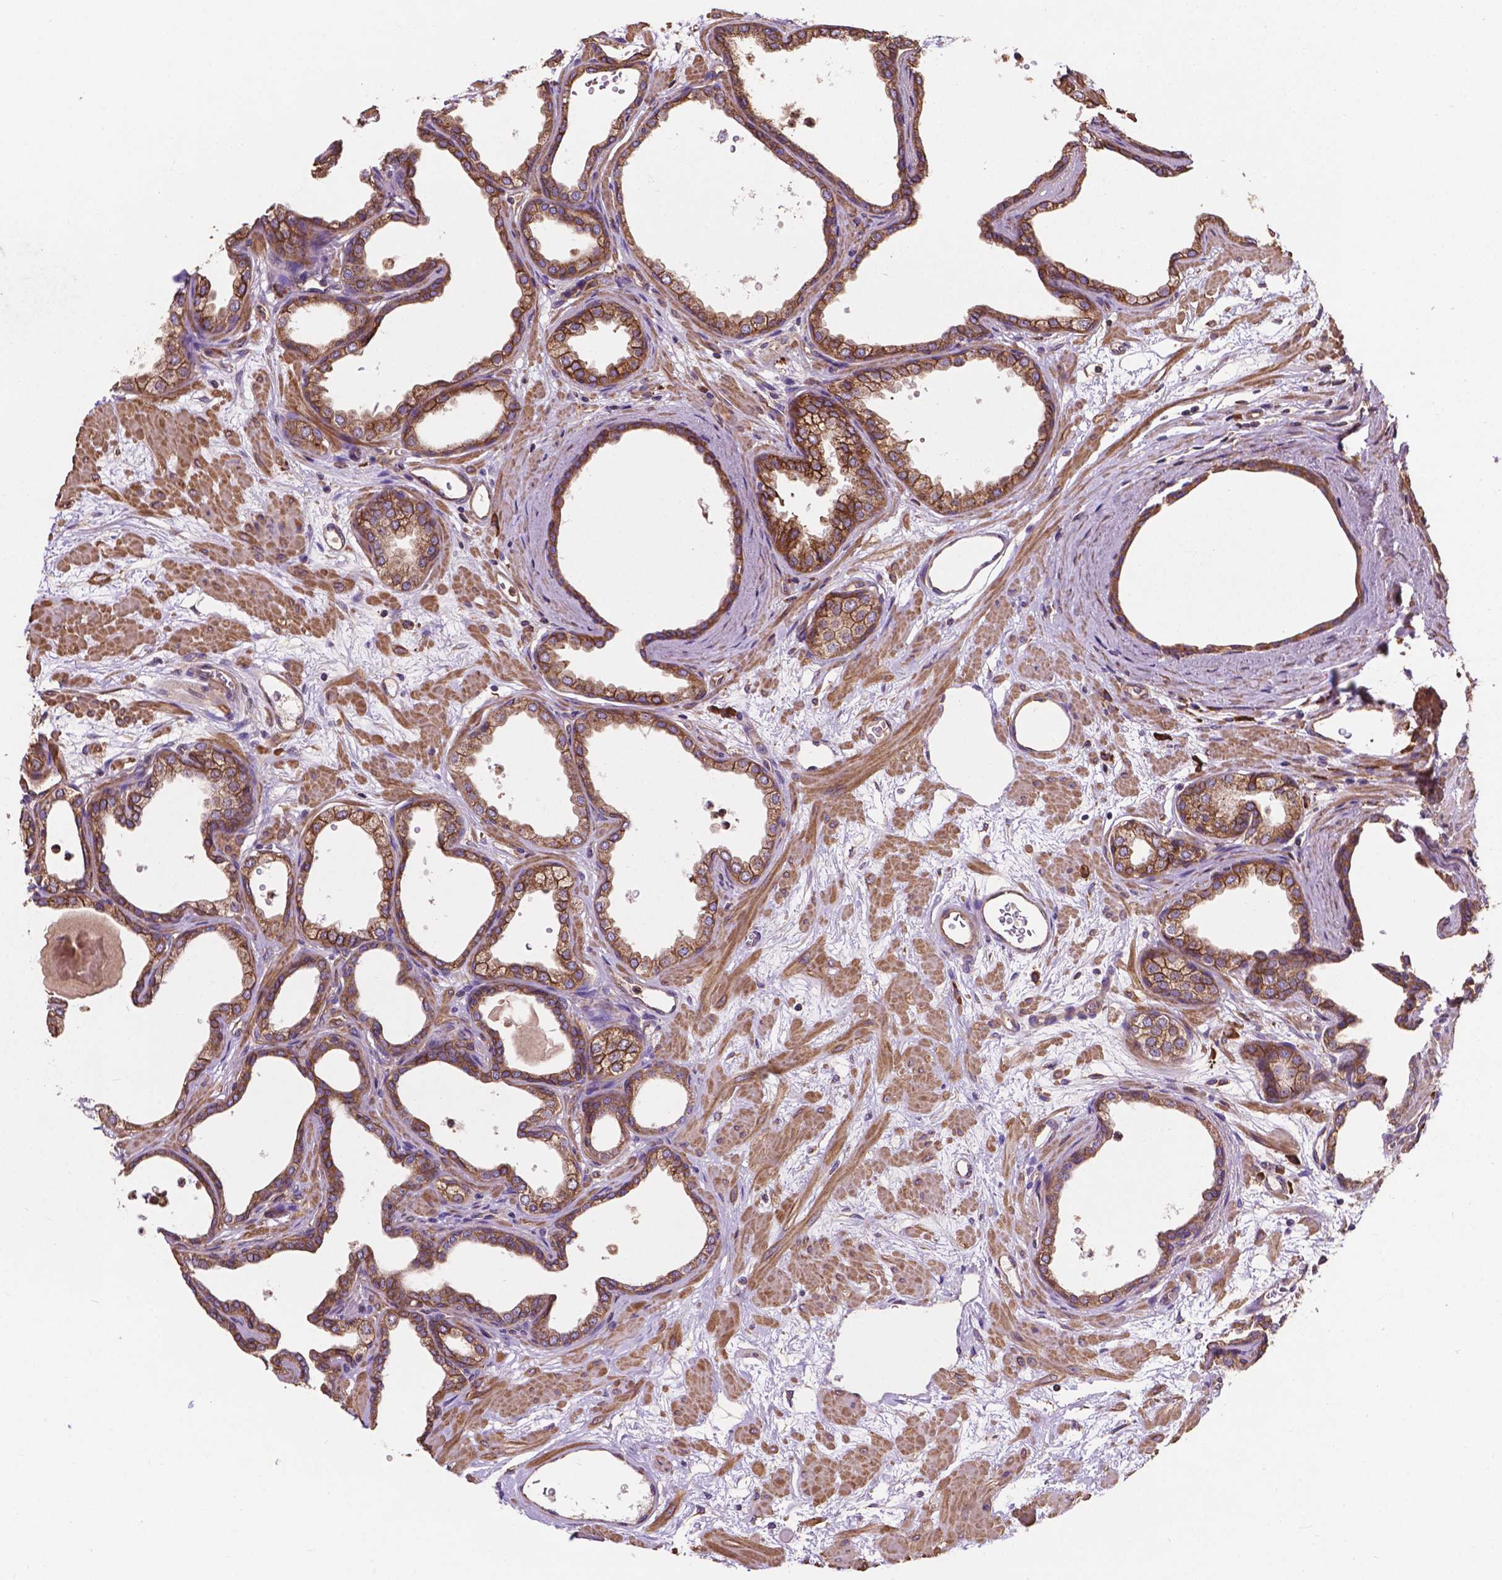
{"staining": {"intensity": "strong", "quantity": ">75%", "location": "cytoplasmic/membranous"}, "tissue": "prostate", "cell_type": "Glandular cells", "image_type": "normal", "snomed": [{"axis": "morphology", "description": "Normal tissue, NOS"}, {"axis": "topography", "description": "Prostate"}], "caption": "Protein staining demonstrates strong cytoplasmic/membranous expression in approximately >75% of glandular cells in unremarkable prostate.", "gene": "CCDC71L", "patient": {"sex": "male", "age": 37}}